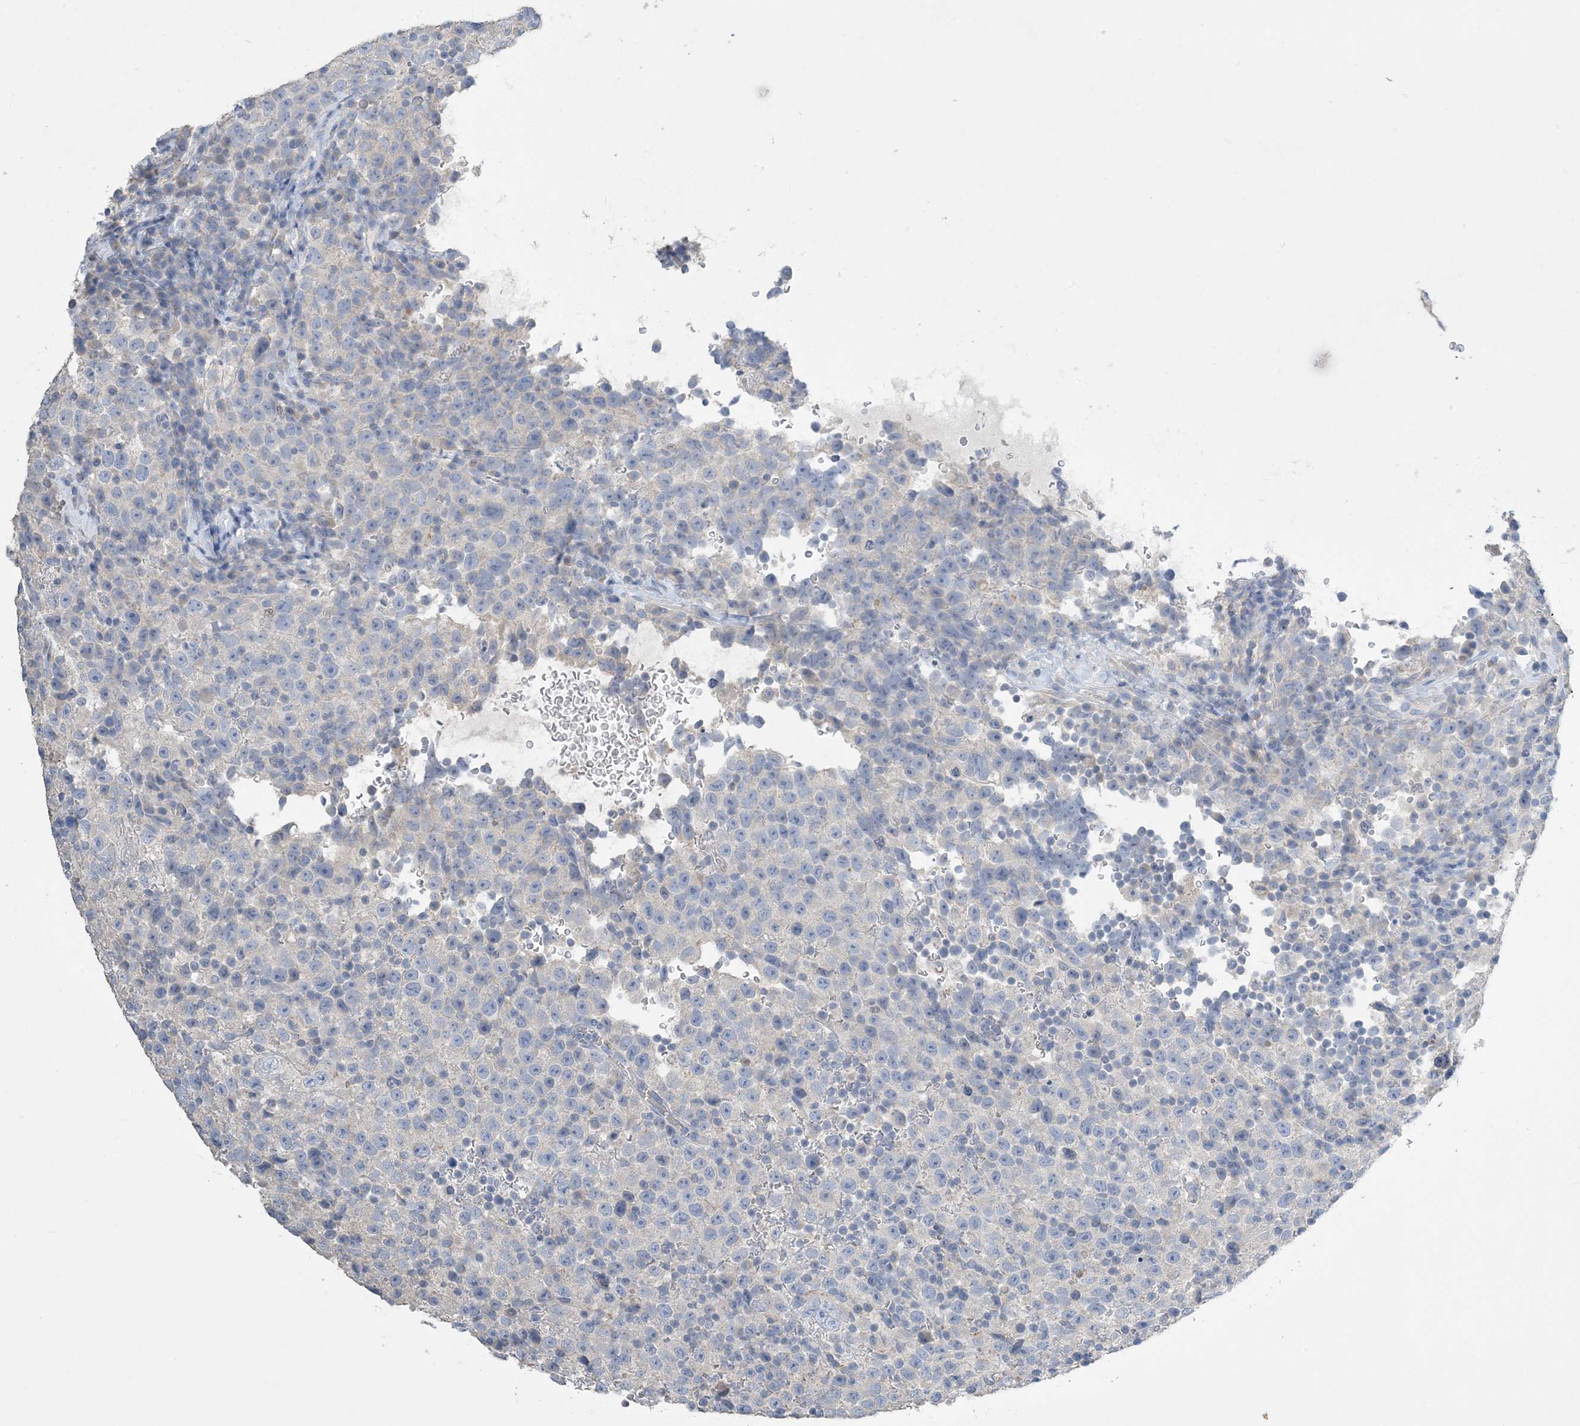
{"staining": {"intensity": "negative", "quantity": "none", "location": "none"}, "tissue": "testis cancer", "cell_type": "Tumor cells", "image_type": "cancer", "snomed": [{"axis": "morphology", "description": "Seminoma, NOS"}, {"axis": "topography", "description": "Testis"}], "caption": "This is an immunohistochemistry (IHC) histopathology image of seminoma (testis). There is no staining in tumor cells.", "gene": "KPRP", "patient": {"sex": "male", "age": 22}}